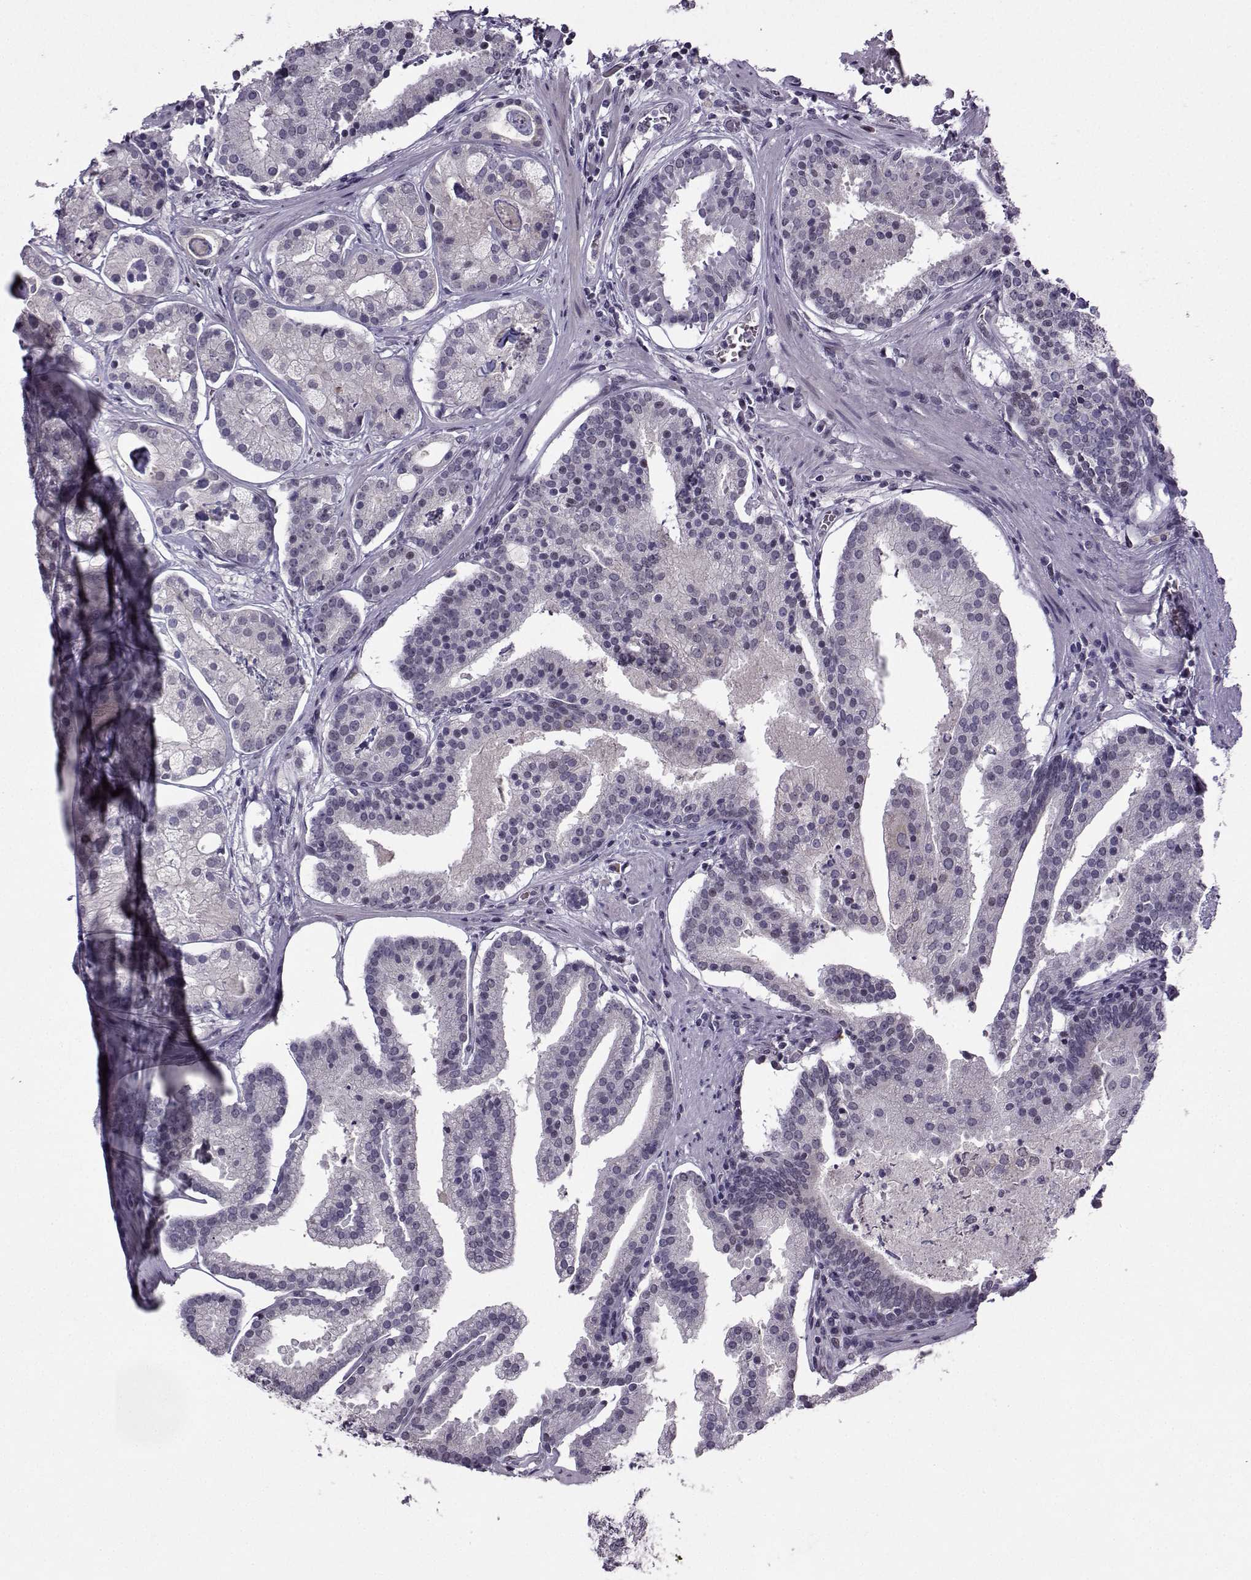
{"staining": {"intensity": "negative", "quantity": "none", "location": "none"}, "tissue": "prostate cancer", "cell_type": "Tumor cells", "image_type": "cancer", "snomed": [{"axis": "morphology", "description": "Adenocarcinoma, NOS"}, {"axis": "topography", "description": "Prostate and seminal vesicle, NOS"}, {"axis": "topography", "description": "Prostate"}], "caption": "Image shows no protein expression in tumor cells of prostate cancer tissue.", "gene": "LIN28A", "patient": {"sex": "male", "age": 44}}